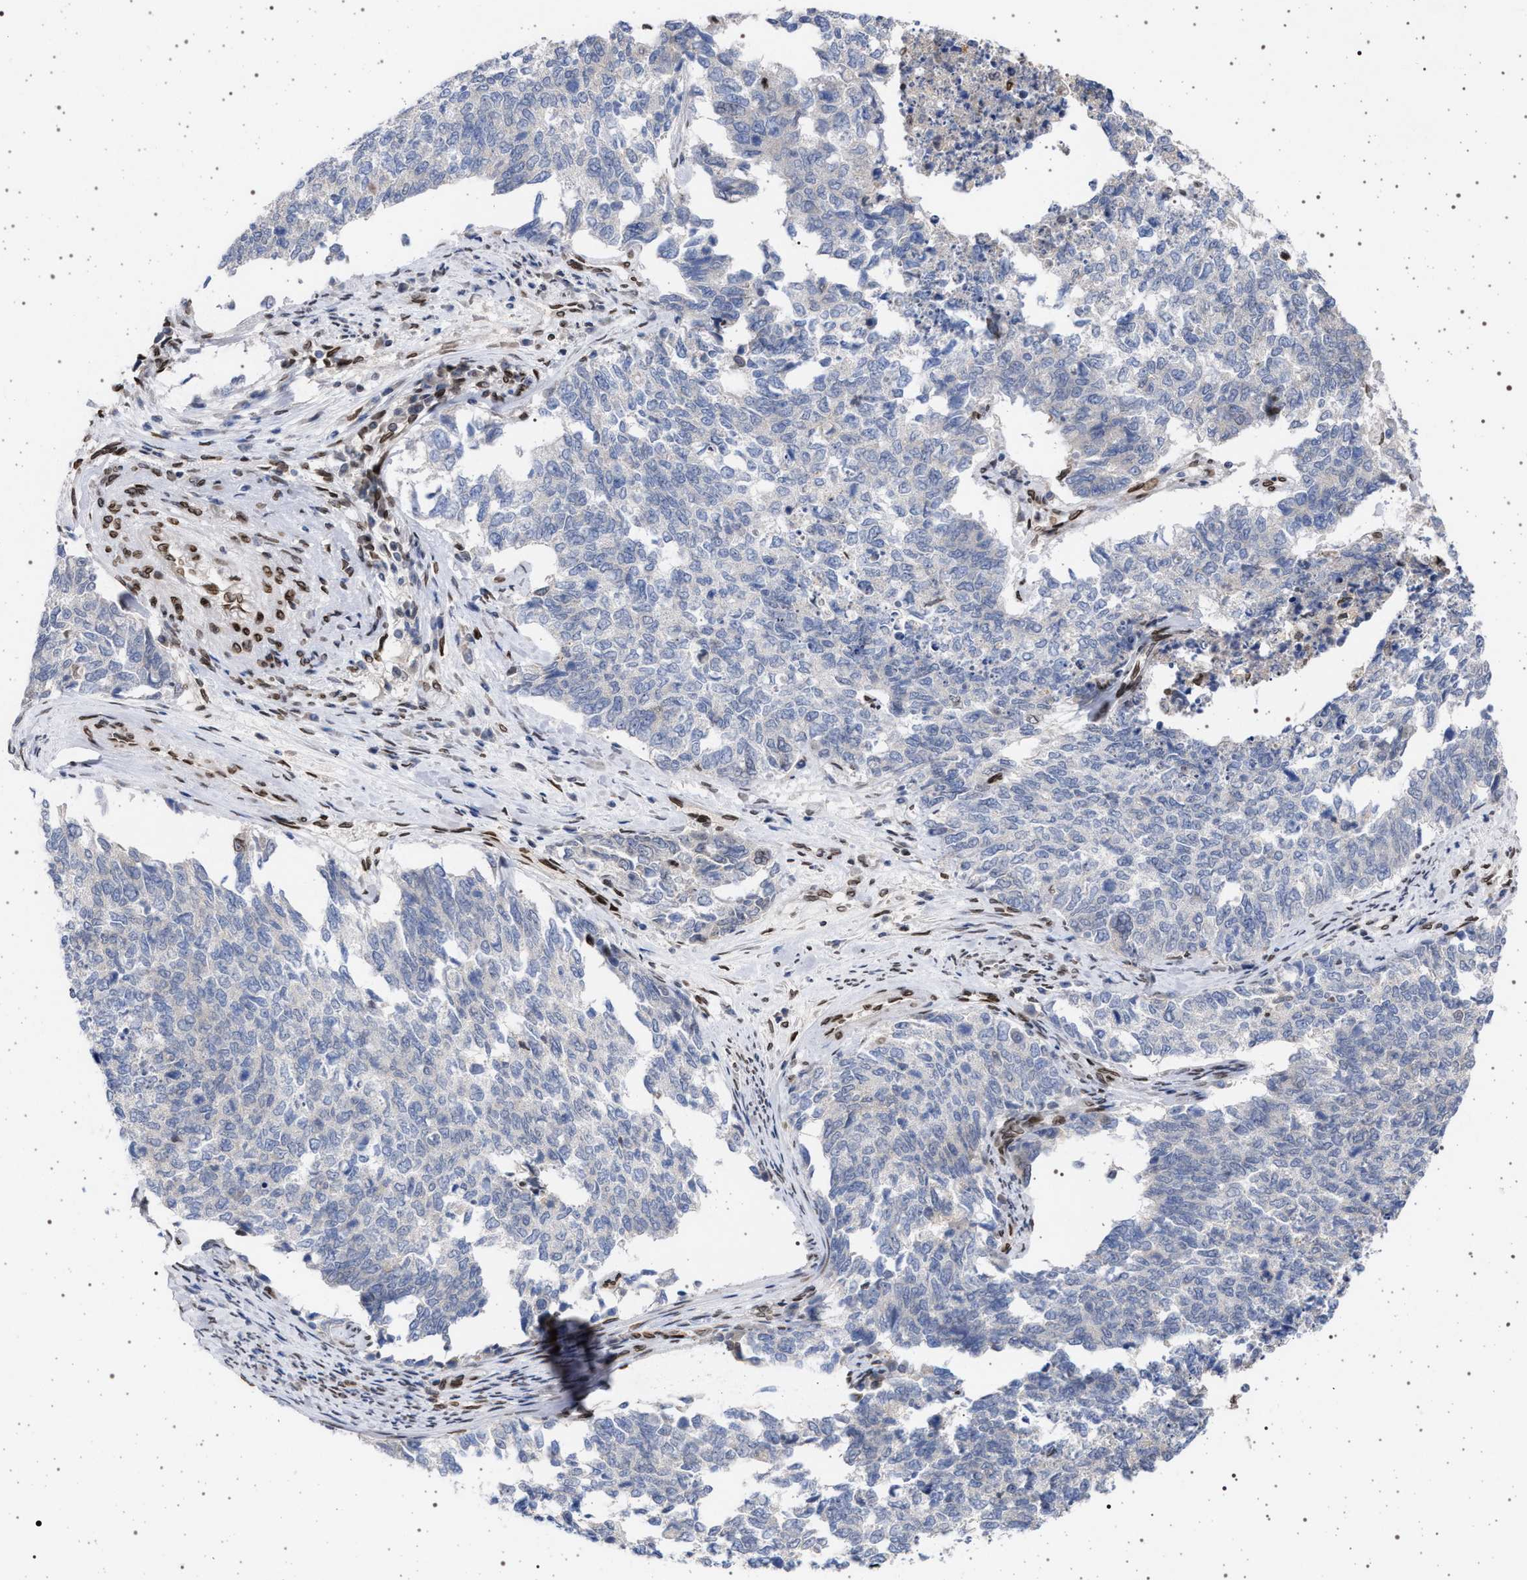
{"staining": {"intensity": "negative", "quantity": "none", "location": "none"}, "tissue": "cervical cancer", "cell_type": "Tumor cells", "image_type": "cancer", "snomed": [{"axis": "morphology", "description": "Squamous cell carcinoma, NOS"}, {"axis": "topography", "description": "Cervix"}], "caption": "A histopathology image of human cervical cancer (squamous cell carcinoma) is negative for staining in tumor cells. (Brightfield microscopy of DAB (3,3'-diaminobenzidine) immunohistochemistry at high magnification).", "gene": "ING2", "patient": {"sex": "female", "age": 63}}